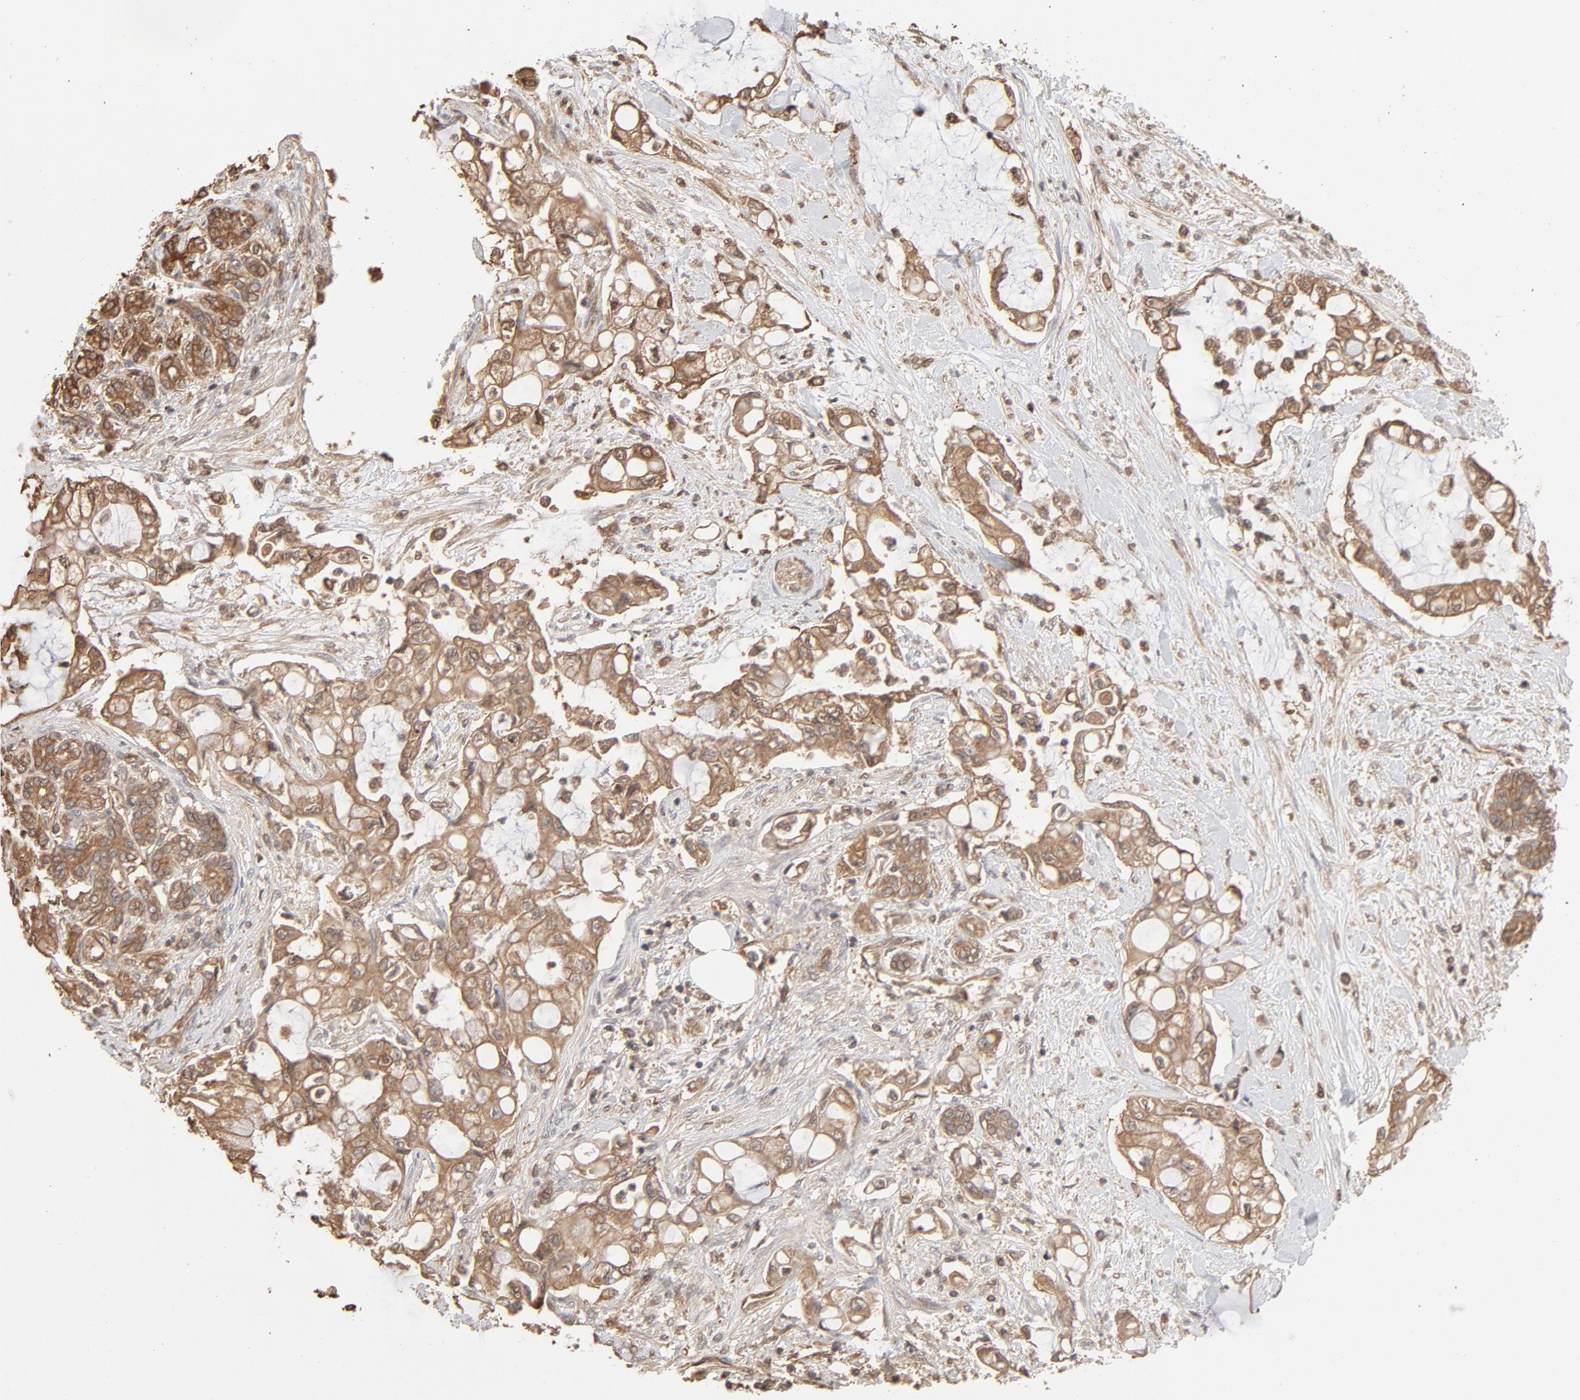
{"staining": {"intensity": "moderate", "quantity": ">75%", "location": "cytoplasmic/membranous"}, "tissue": "pancreatic cancer", "cell_type": "Tumor cells", "image_type": "cancer", "snomed": [{"axis": "morphology", "description": "Adenocarcinoma, NOS"}, {"axis": "topography", "description": "Pancreas"}], "caption": "The immunohistochemical stain highlights moderate cytoplasmic/membranous expression in tumor cells of pancreatic adenocarcinoma tissue. The staining was performed using DAB (3,3'-diaminobenzidine), with brown indicating positive protein expression. Nuclei are stained blue with hematoxylin.", "gene": "PPP2CA", "patient": {"sex": "female", "age": 70}}